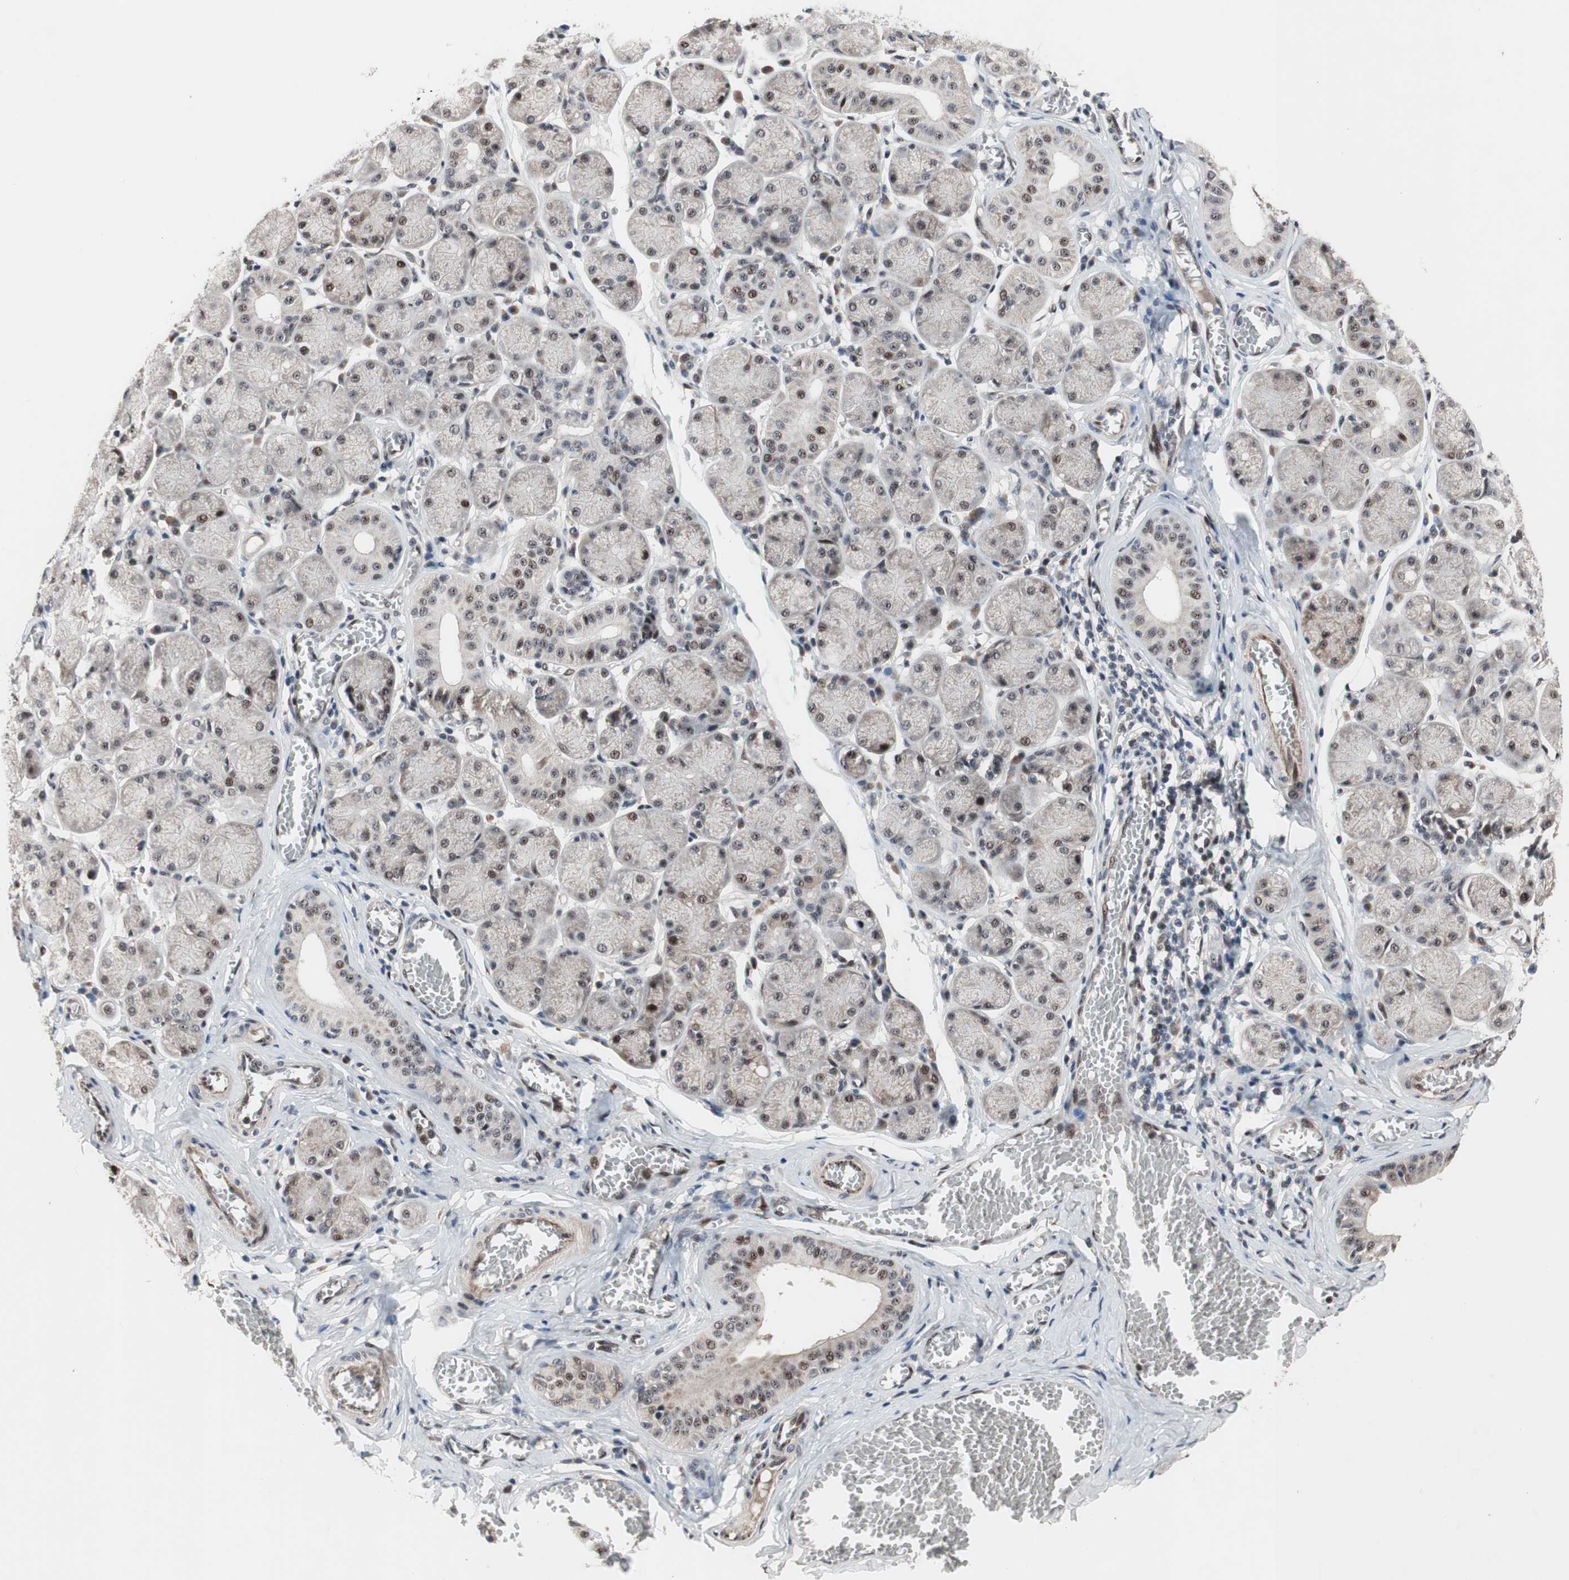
{"staining": {"intensity": "weak", "quantity": "25%-75%", "location": "nuclear"}, "tissue": "salivary gland", "cell_type": "Glandular cells", "image_type": "normal", "snomed": [{"axis": "morphology", "description": "Normal tissue, NOS"}, {"axis": "topography", "description": "Salivary gland"}], "caption": "Salivary gland stained for a protein (brown) shows weak nuclear positive staining in approximately 25%-75% of glandular cells.", "gene": "PINX1", "patient": {"sex": "female", "age": 24}}